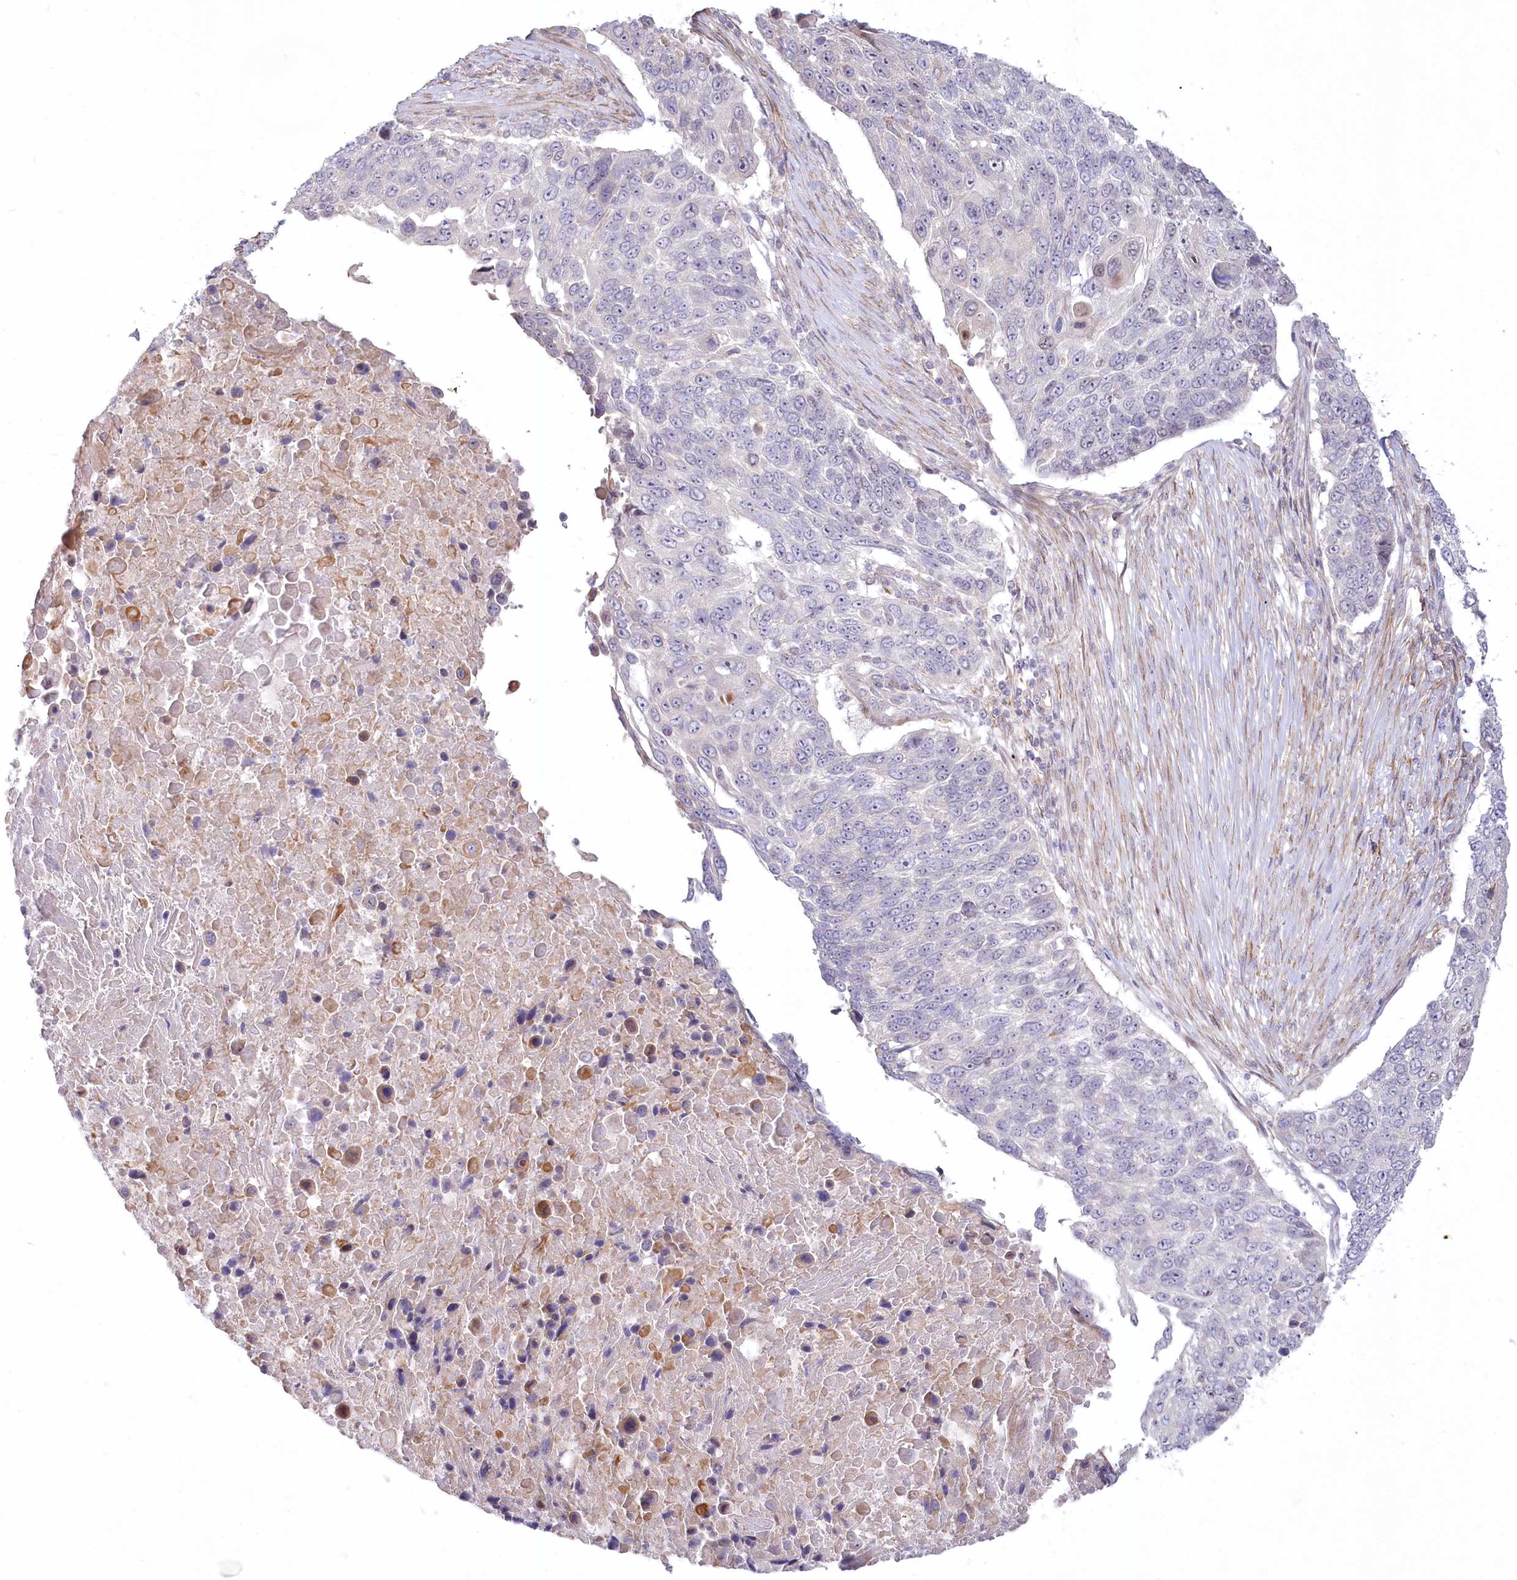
{"staining": {"intensity": "negative", "quantity": "none", "location": "none"}, "tissue": "lung cancer", "cell_type": "Tumor cells", "image_type": "cancer", "snomed": [{"axis": "morphology", "description": "Squamous cell carcinoma, NOS"}, {"axis": "topography", "description": "Lung"}], "caption": "This is an immunohistochemistry (IHC) image of lung cancer. There is no expression in tumor cells.", "gene": "MTG1", "patient": {"sex": "male", "age": 66}}